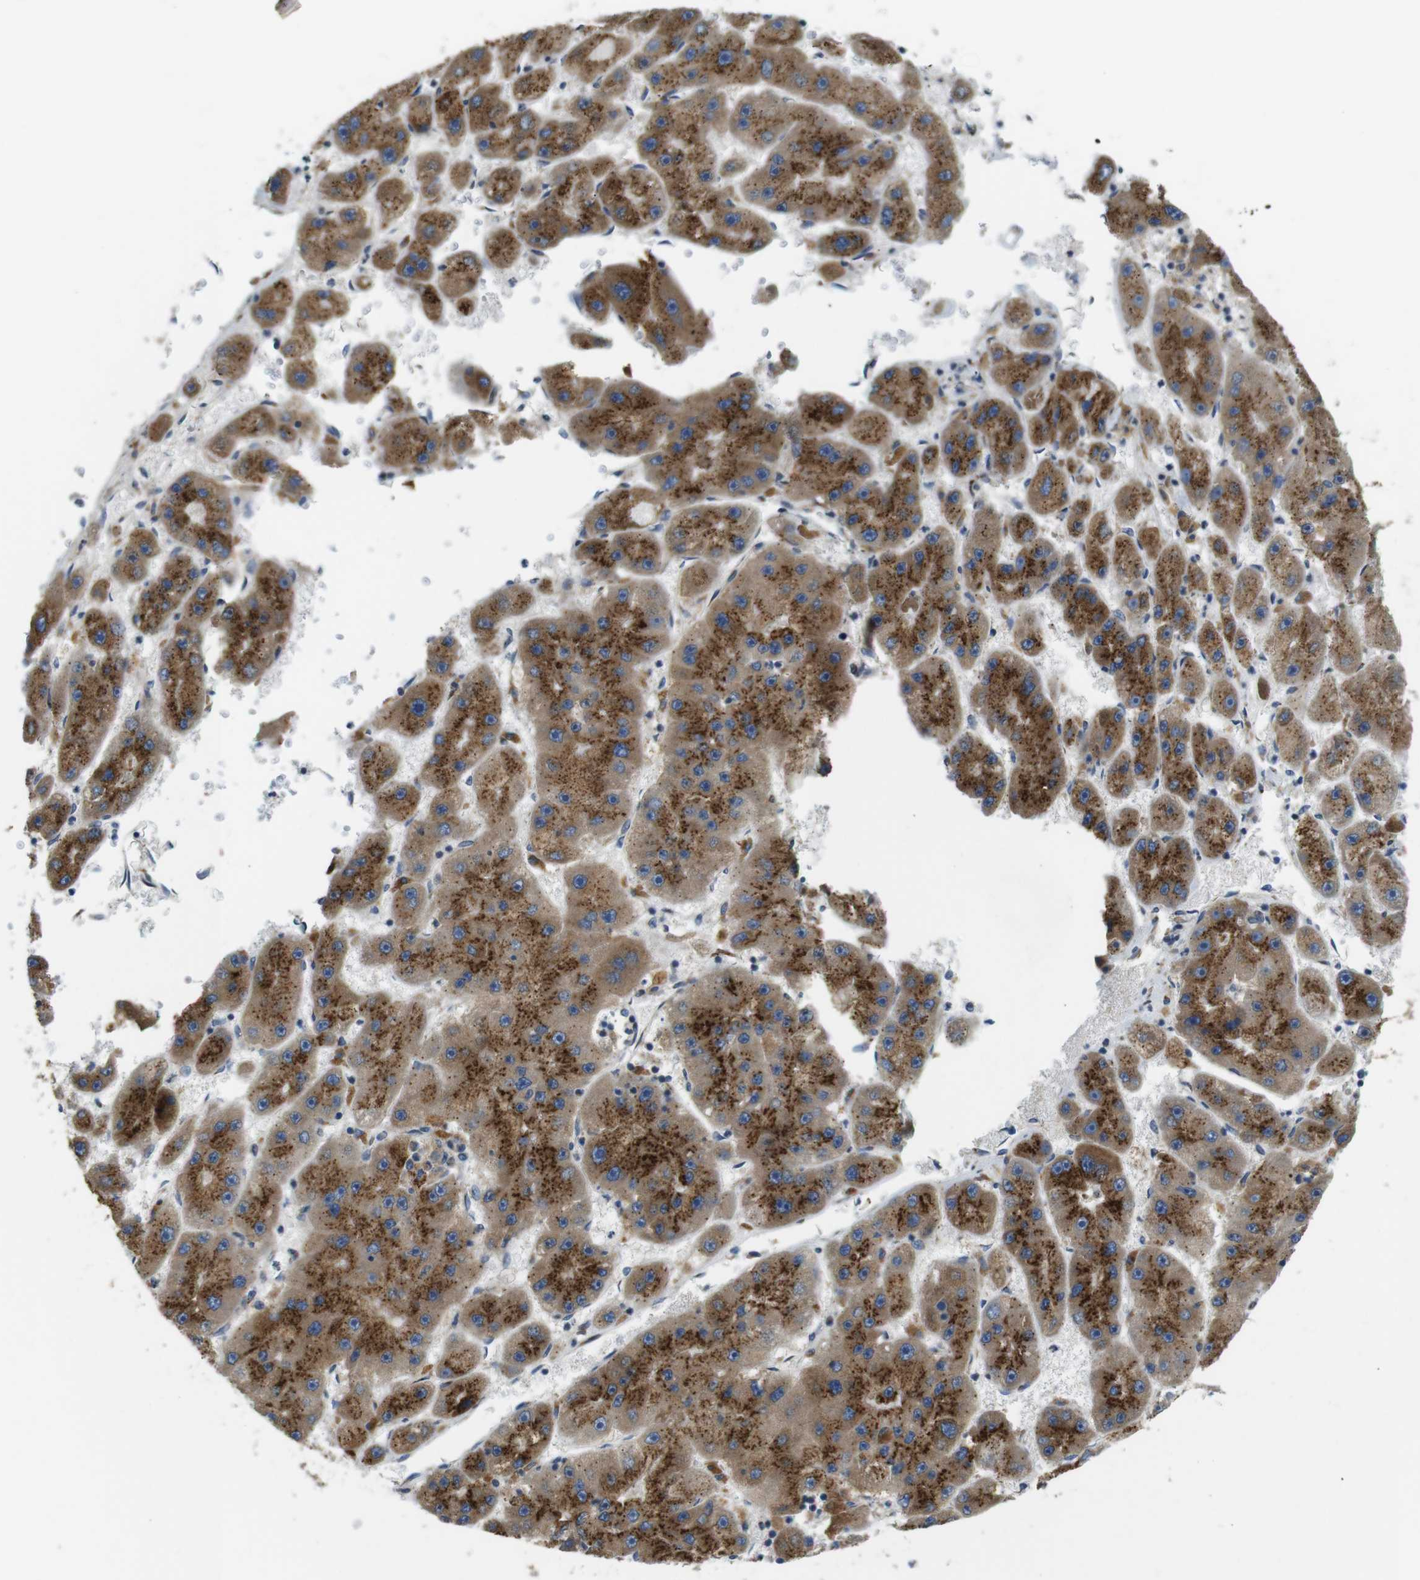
{"staining": {"intensity": "moderate", "quantity": ">75%", "location": "cytoplasmic/membranous"}, "tissue": "liver cancer", "cell_type": "Tumor cells", "image_type": "cancer", "snomed": [{"axis": "morphology", "description": "Carcinoma, Hepatocellular, NOS"}, {"axis": "topography", "description": "Liver"}], "caption": "Immunohistochemical staining of human hepatocellular carcinoma (liver) shows medium levels of moderate cytoplasmic/membranous protein expression in about >75% of tumor cells. (DAB (3,3'-diaminobenzidine) IHC with brightfield microscopy, high magnification).", "gene": "TMEM143", "patient": {"sex": "female", "age": 61}}